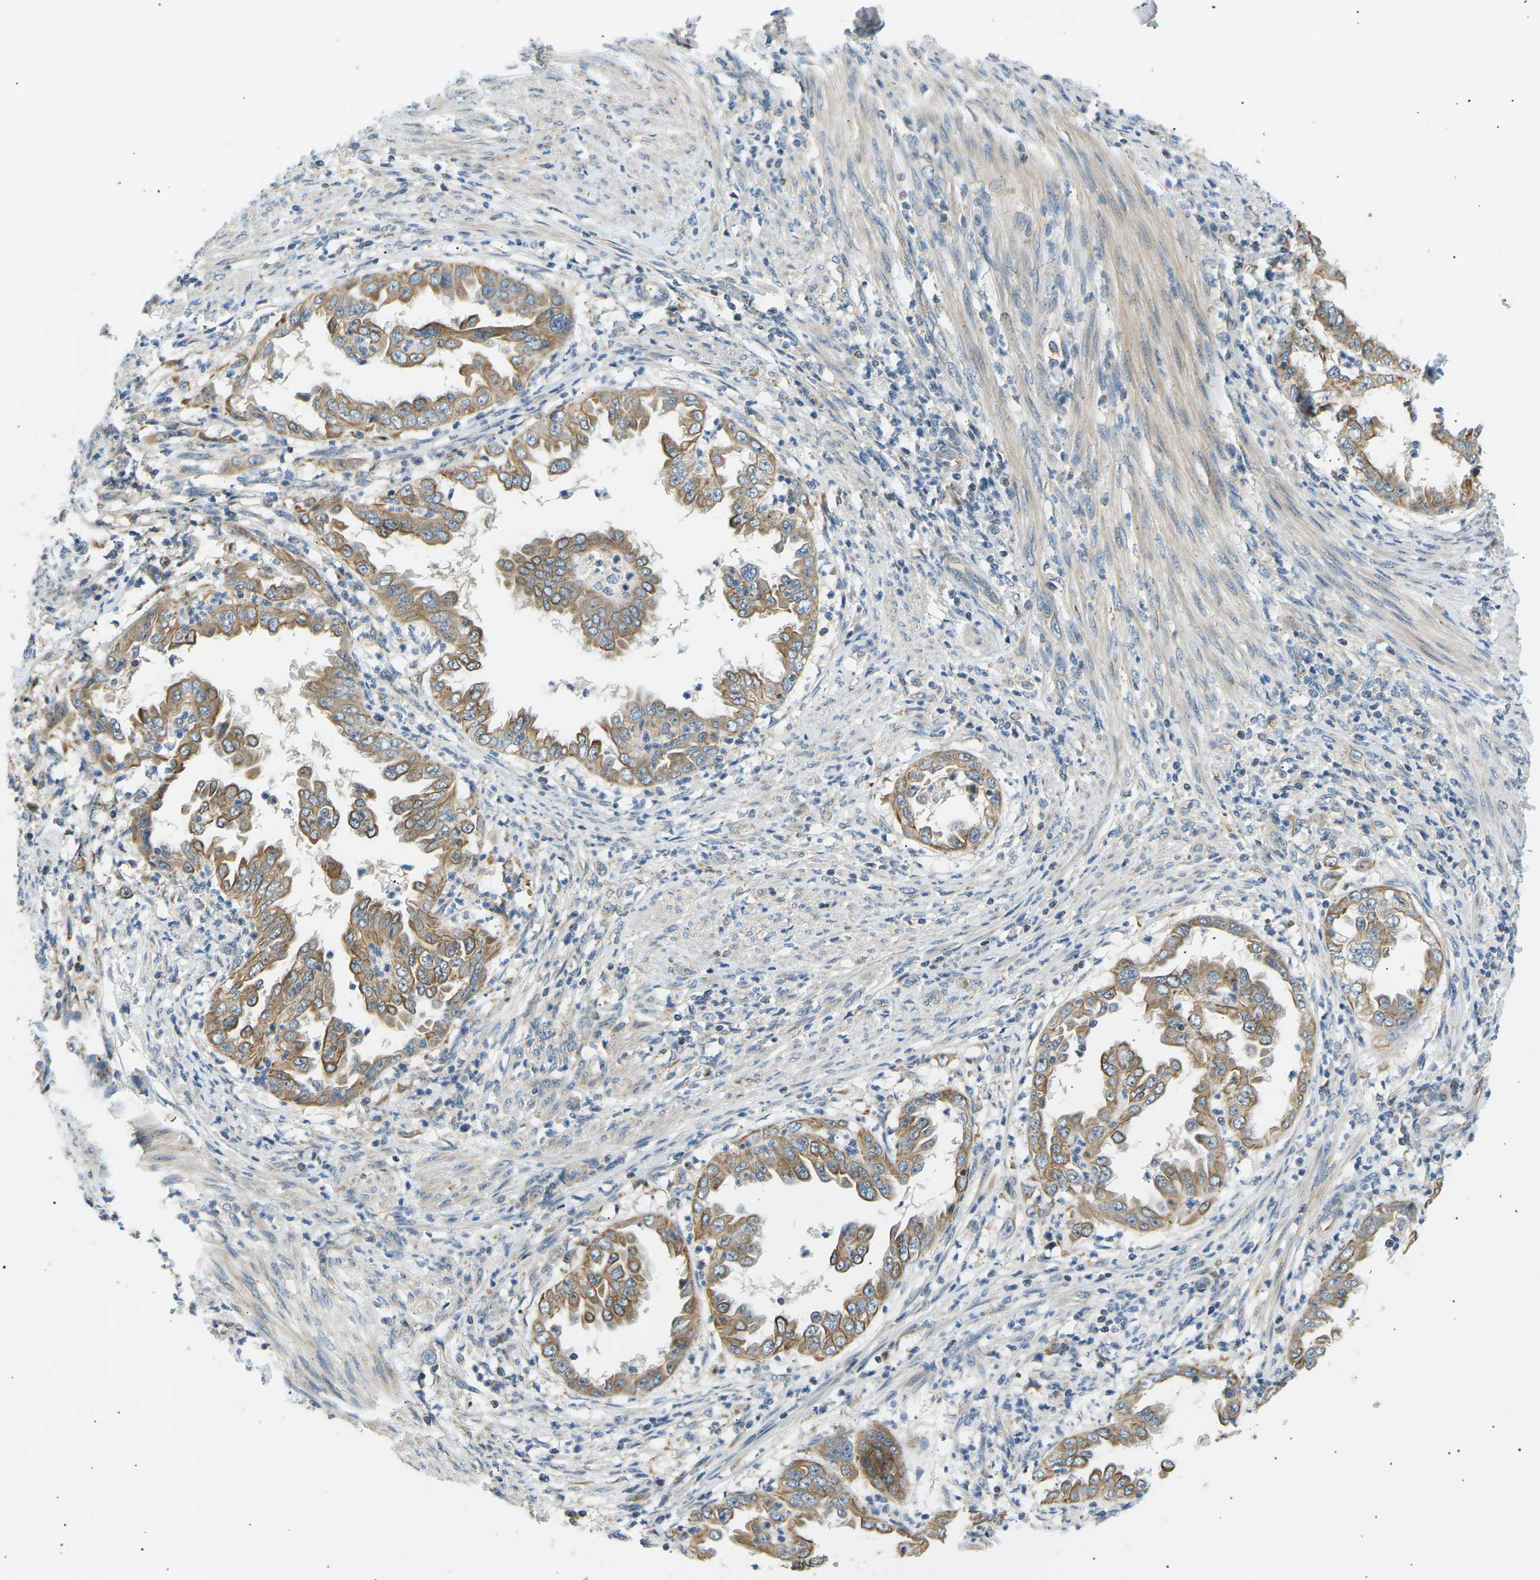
{"staining": {"intensity": "moderate", "quantity": ">75%", "location": "cytoplasmic/membranous"}, "tissue": "endometrial cancer", "cell_type": "Tumor cells", "image_type": "cancer", "snomed": [{"axis": "morphology", "description": "Adenocarcinoma, NOS"}, {"axis": "topography", "description": "Endometrium"}], "caption": "Immunohistochemistry (IHC) image of endometrial cancer (adenocarcinoma) stained for a protein (brown), which exhibits medium levels of moderate cytoplasmic/membranous staining in about >75% of tumor cells.", "gene": "TBC1D8", "patient": {"sex": "female", "age": 85}}